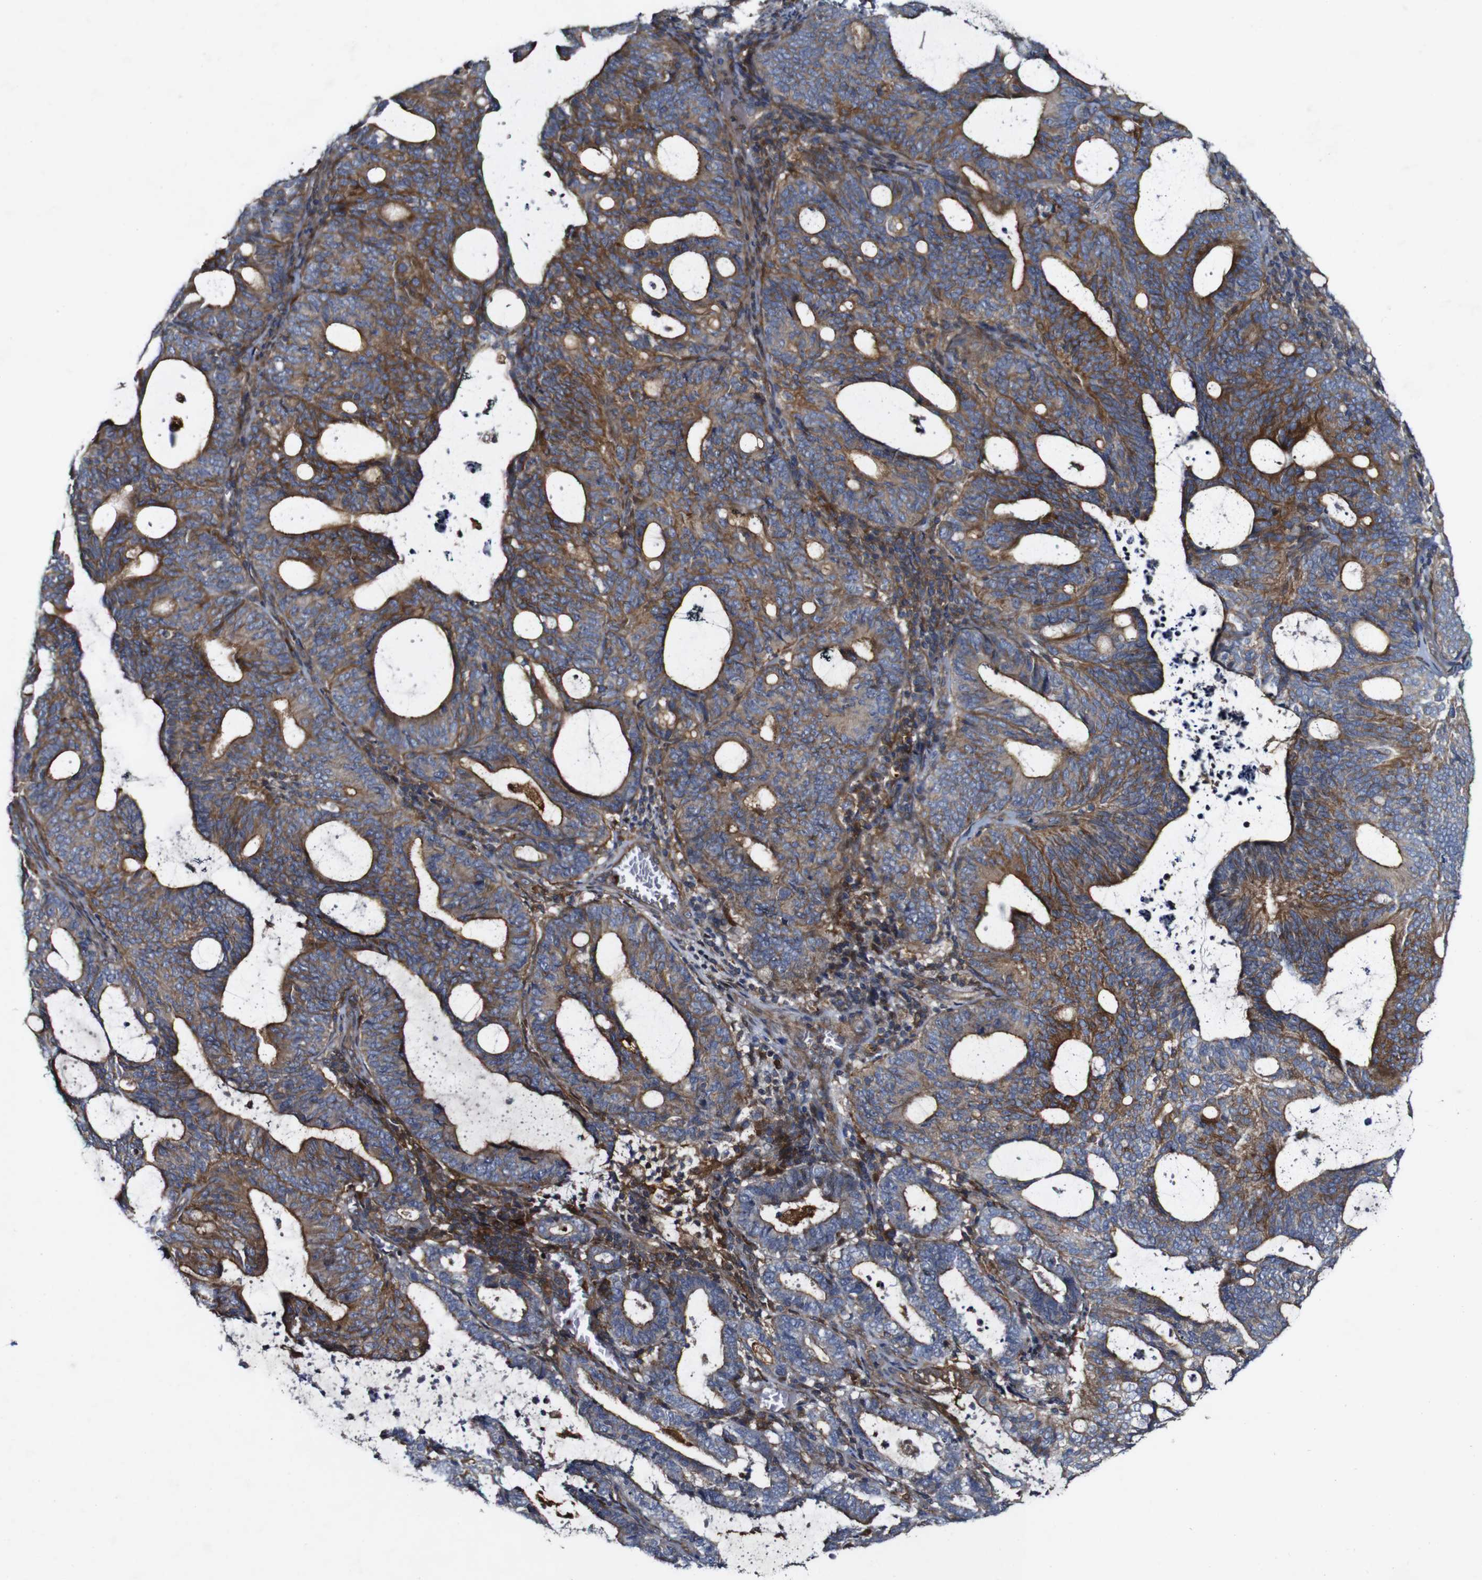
{"staining": {"intensity": "moderate", "quantity": ">75%", "location": "cytoplasmic/membranous"}, "tissue": "endometrial cancer", "cell_type": "Tumor cells", "image_type": "cancer", "snomed": [{"axis": "morphology", "description": "Adenocarcinoma, NOS"}, {"axis": "topography", "description": "Uterus"}], "caption": "Endometrial adenocarcinoma tissue reveals moderate cytoplasmic/membranous positivity in about >75% of tumor cells (DAB (3,3'-diaminobenzidine) IHC with brightfield microscopy, high magnification).", "gene": "GSDME", "patient": {"sex": "female", "age": 83}}